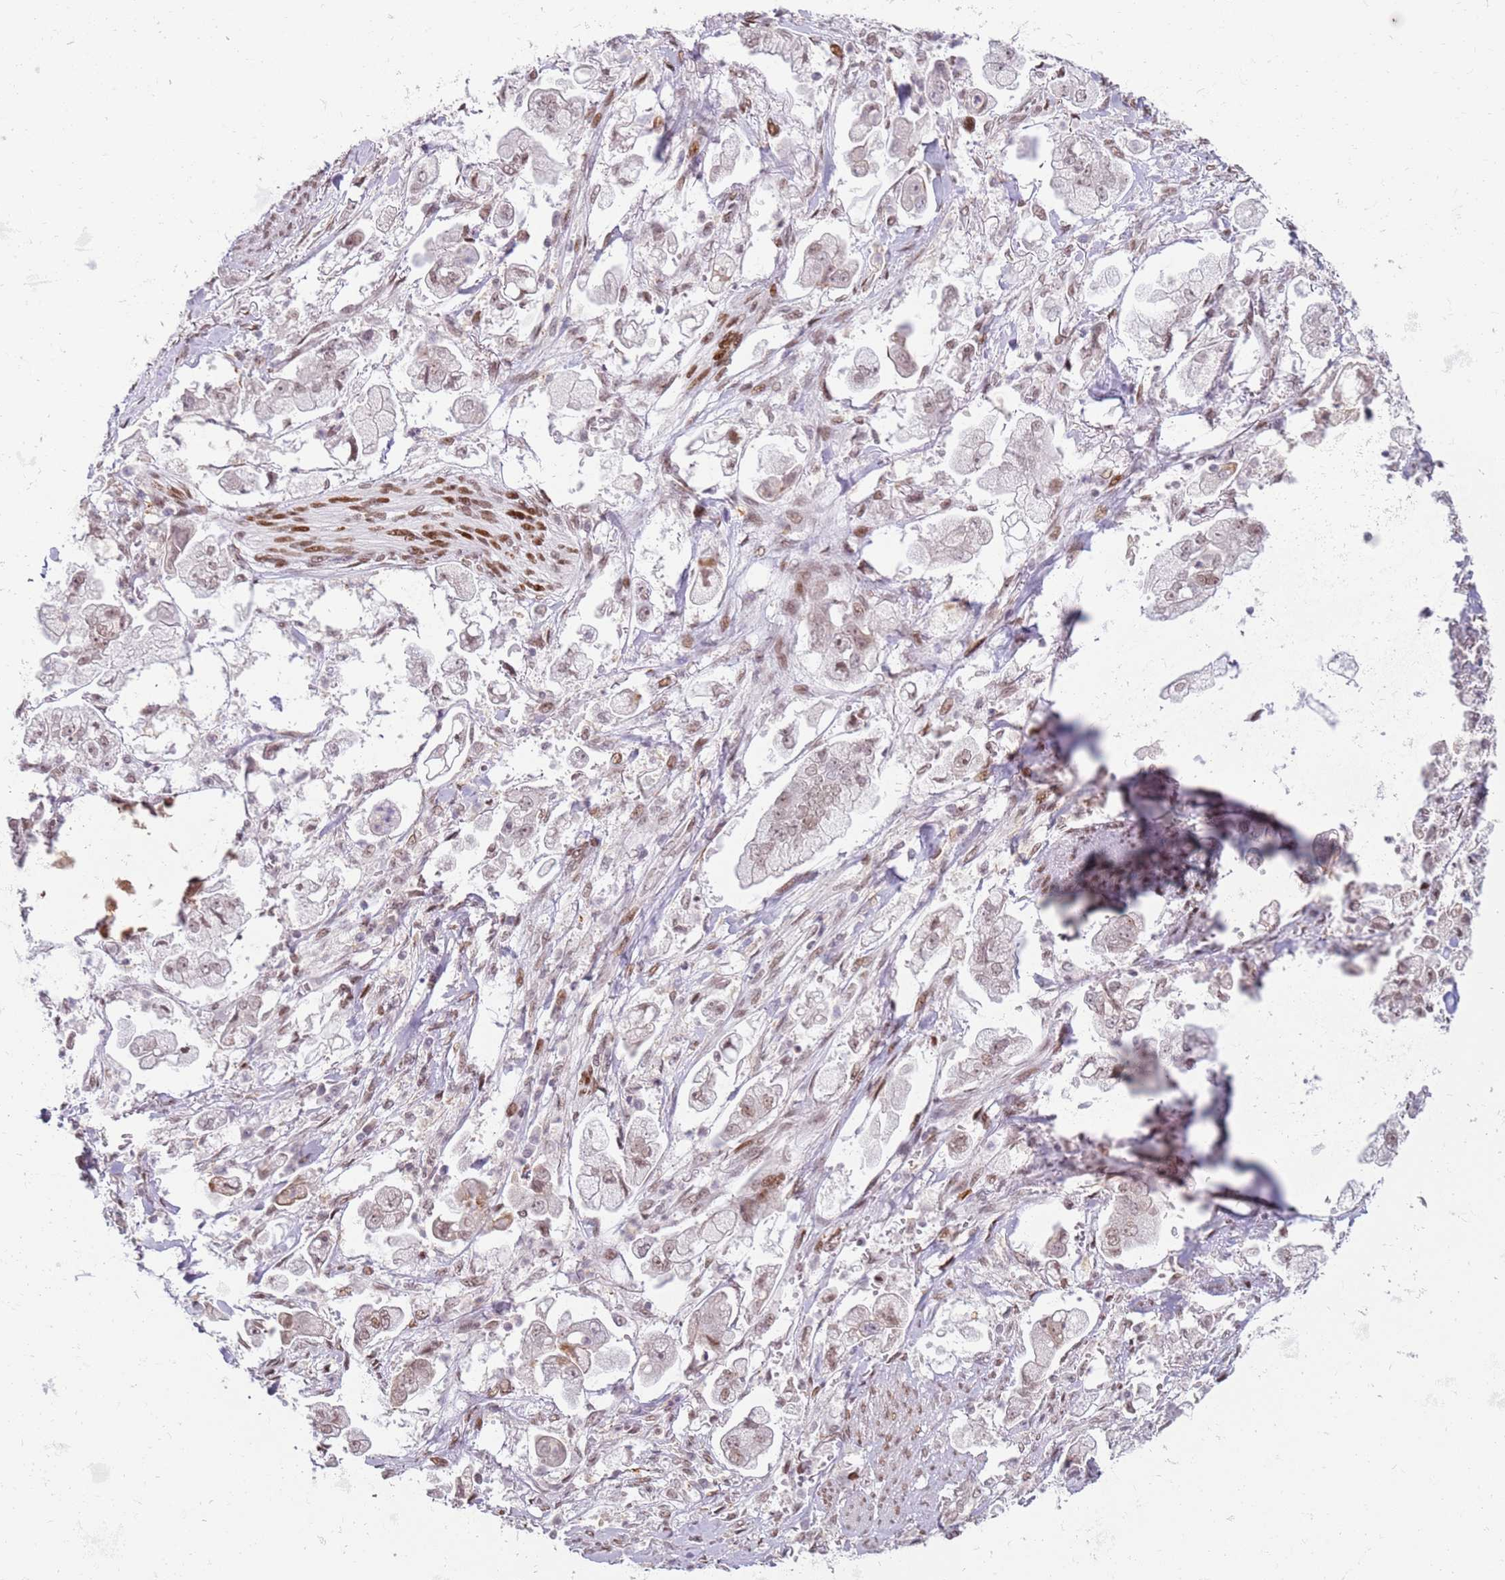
{"staining": {"intensity": "weak", "quantity": "<25%", "location": "nuclear"}, "tissue": "stomach cancer", "cell_type": "Tumor cells", "image_type": "cancer", "snomed": [{"axis": "morphology", "description": "Adenocarcinoma, NOS"}, {"axis": "topography", "description": "Stomach"}], "caption": "Stomach cancer was stained to show a protein in brown. There is no significant positivity in tumor cells.", "gene": "PHC2", "patient": {"sex": "male", "age": 62}}